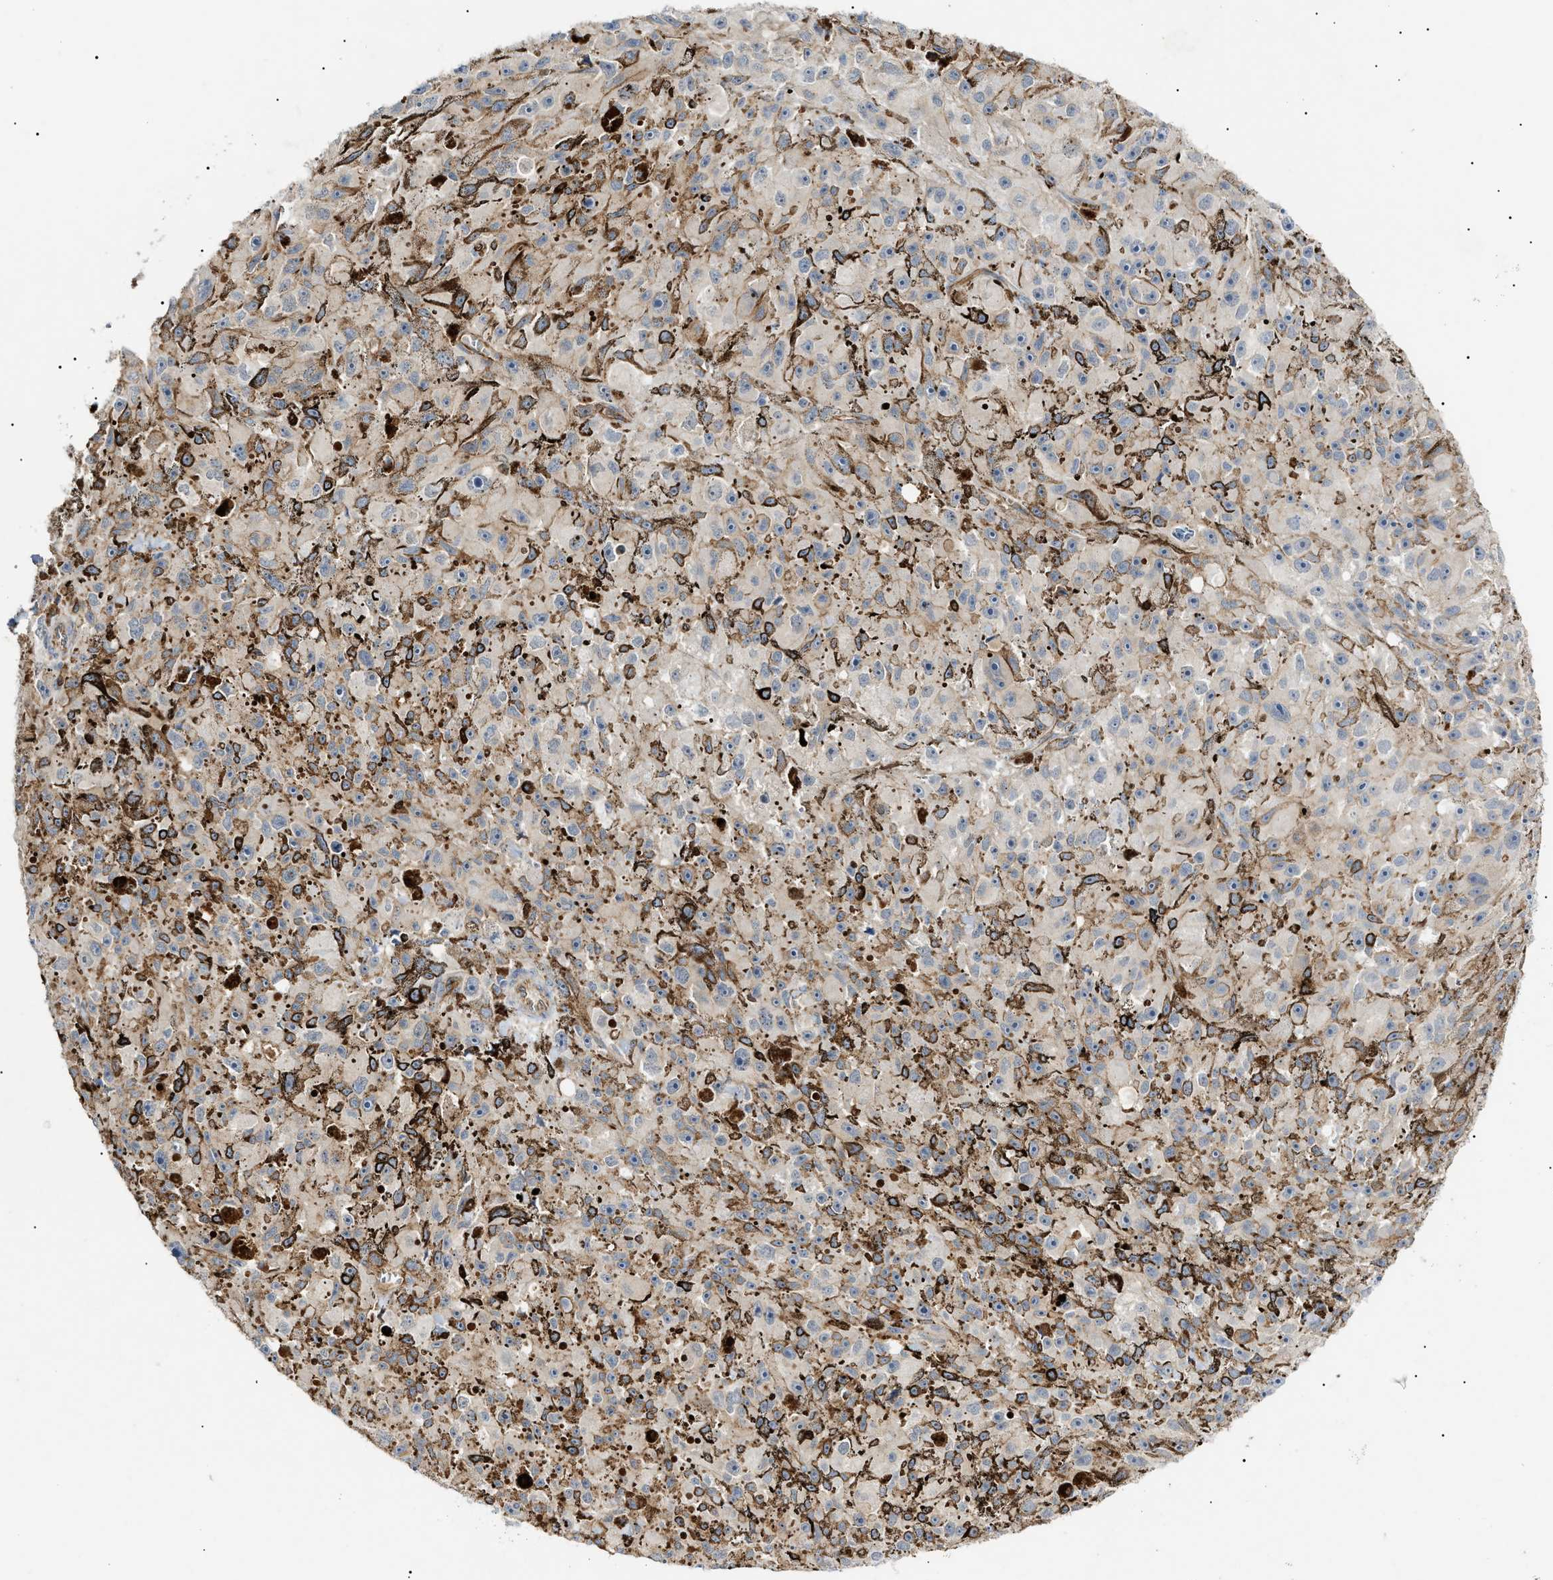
{"staining": {"intensity": "moderate", "quantity": "<25%", "location": "cytoplasmic/membranous"}, "tissue": "melanoma", "cell_type": "Tumor cells", "image_type": "cancer", "snomed": [{"axis": "morphology", "description": "Malignant melanoma, NOS"}, {"axis": "topography", "description": "Skin"}], "caption": "Melanoma stained for a protein exhibits moderate cytoplasmic/membranous positivity in tumor cells.", "gene": "ZFHX2", "patient": {"sex": "female", "age": 104}}